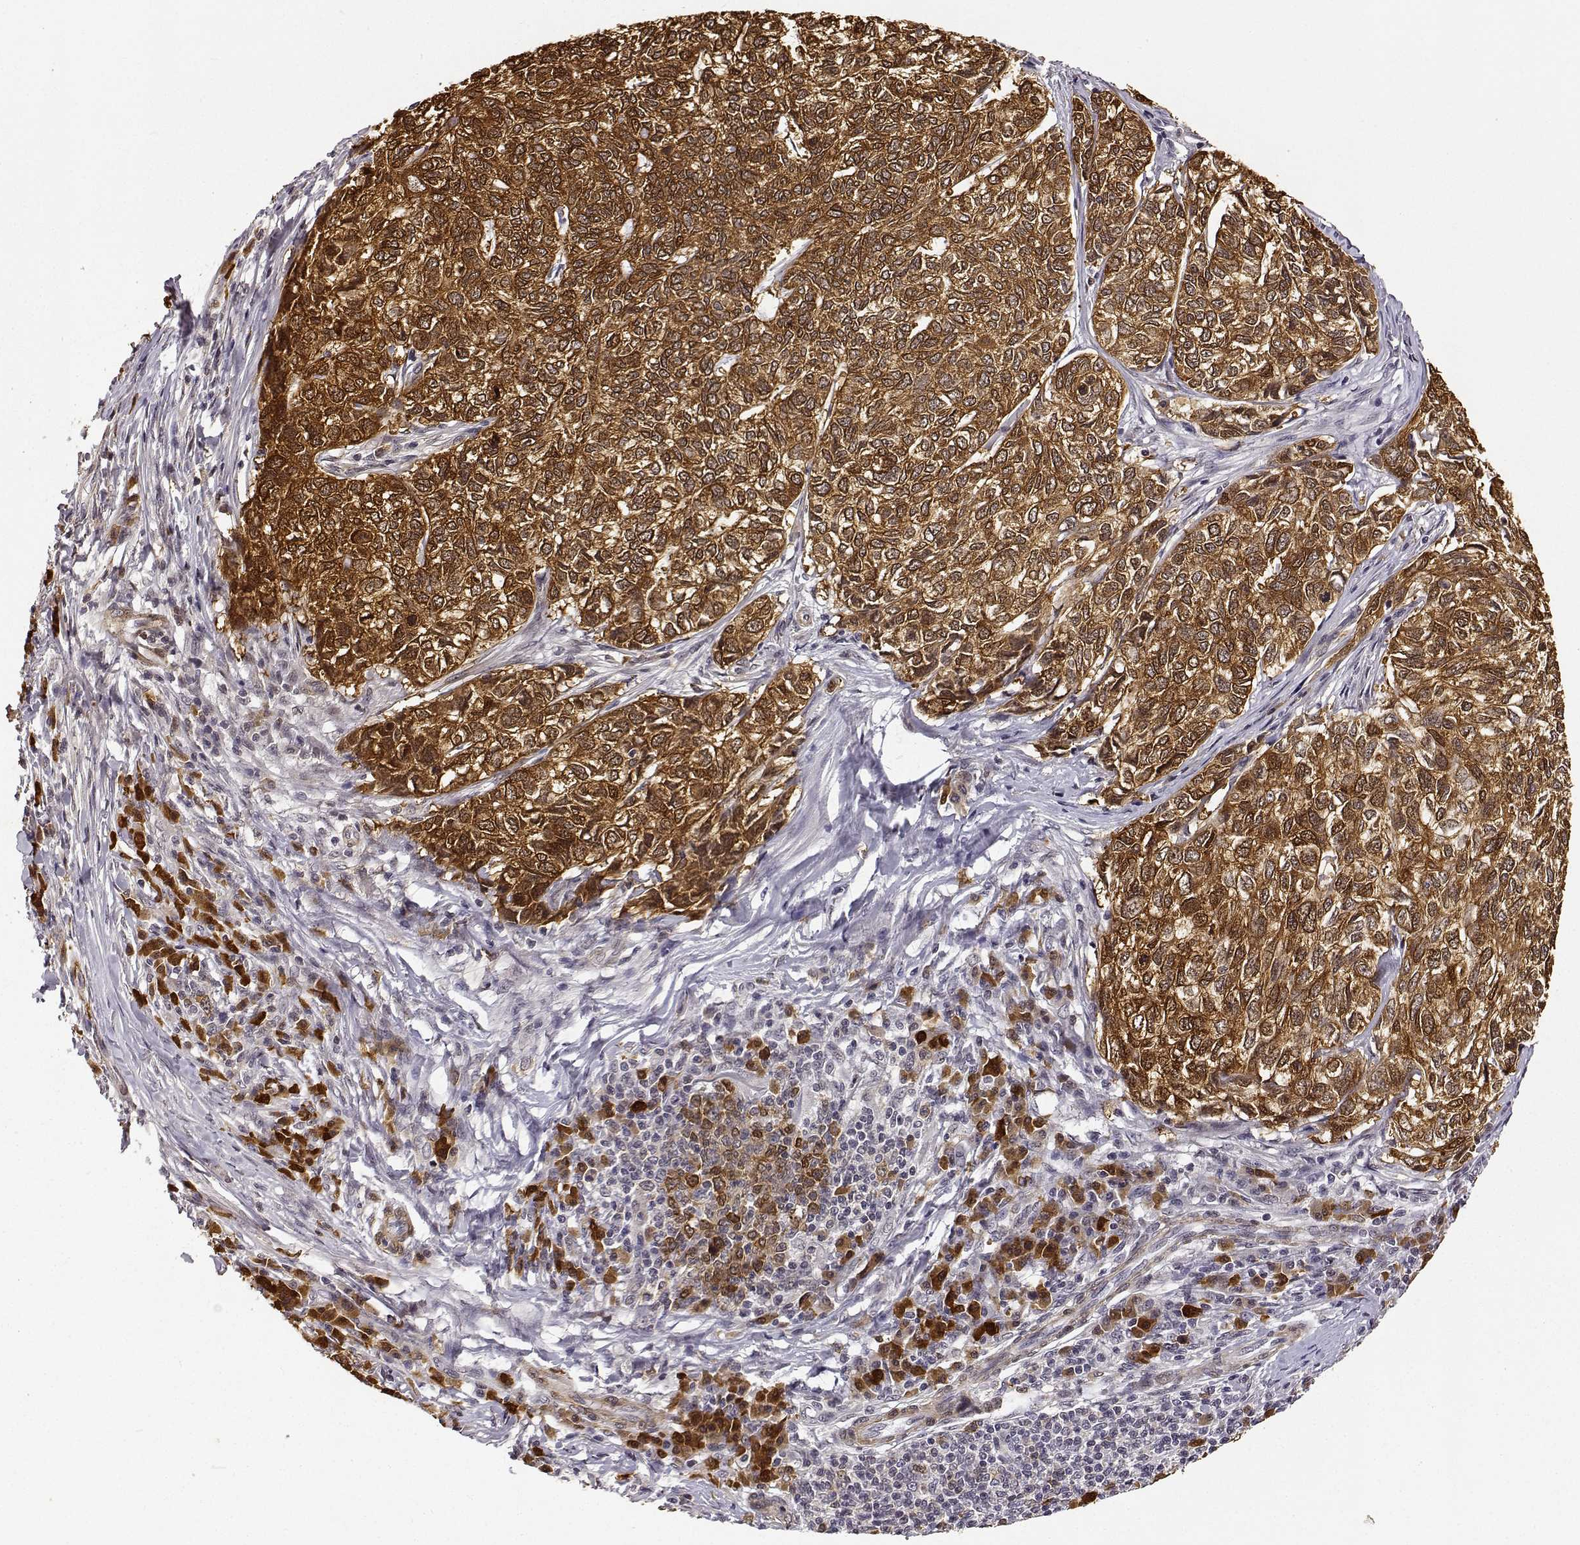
{"staining": {"intensity": "strong", "quantity": ">75%", "location": "cytoplasmic/membranous"}, "tissue": "skin cancer", "cell_type": "Tumor cells", "image_type": "cancer", "snomed": [{"axis": "morphology", "description": "Basal cell carcinoma"}, {"axis": "topography", "description": "Skin"}], "caption": "Basal cell carcinoma (skin) stained for a protein (brown) shows strong cytoplasmic/membranous positive expression in about >75% of tumor cells.", "gene": "PHGDH", "patient": {"sex": "female", "age": 65}}